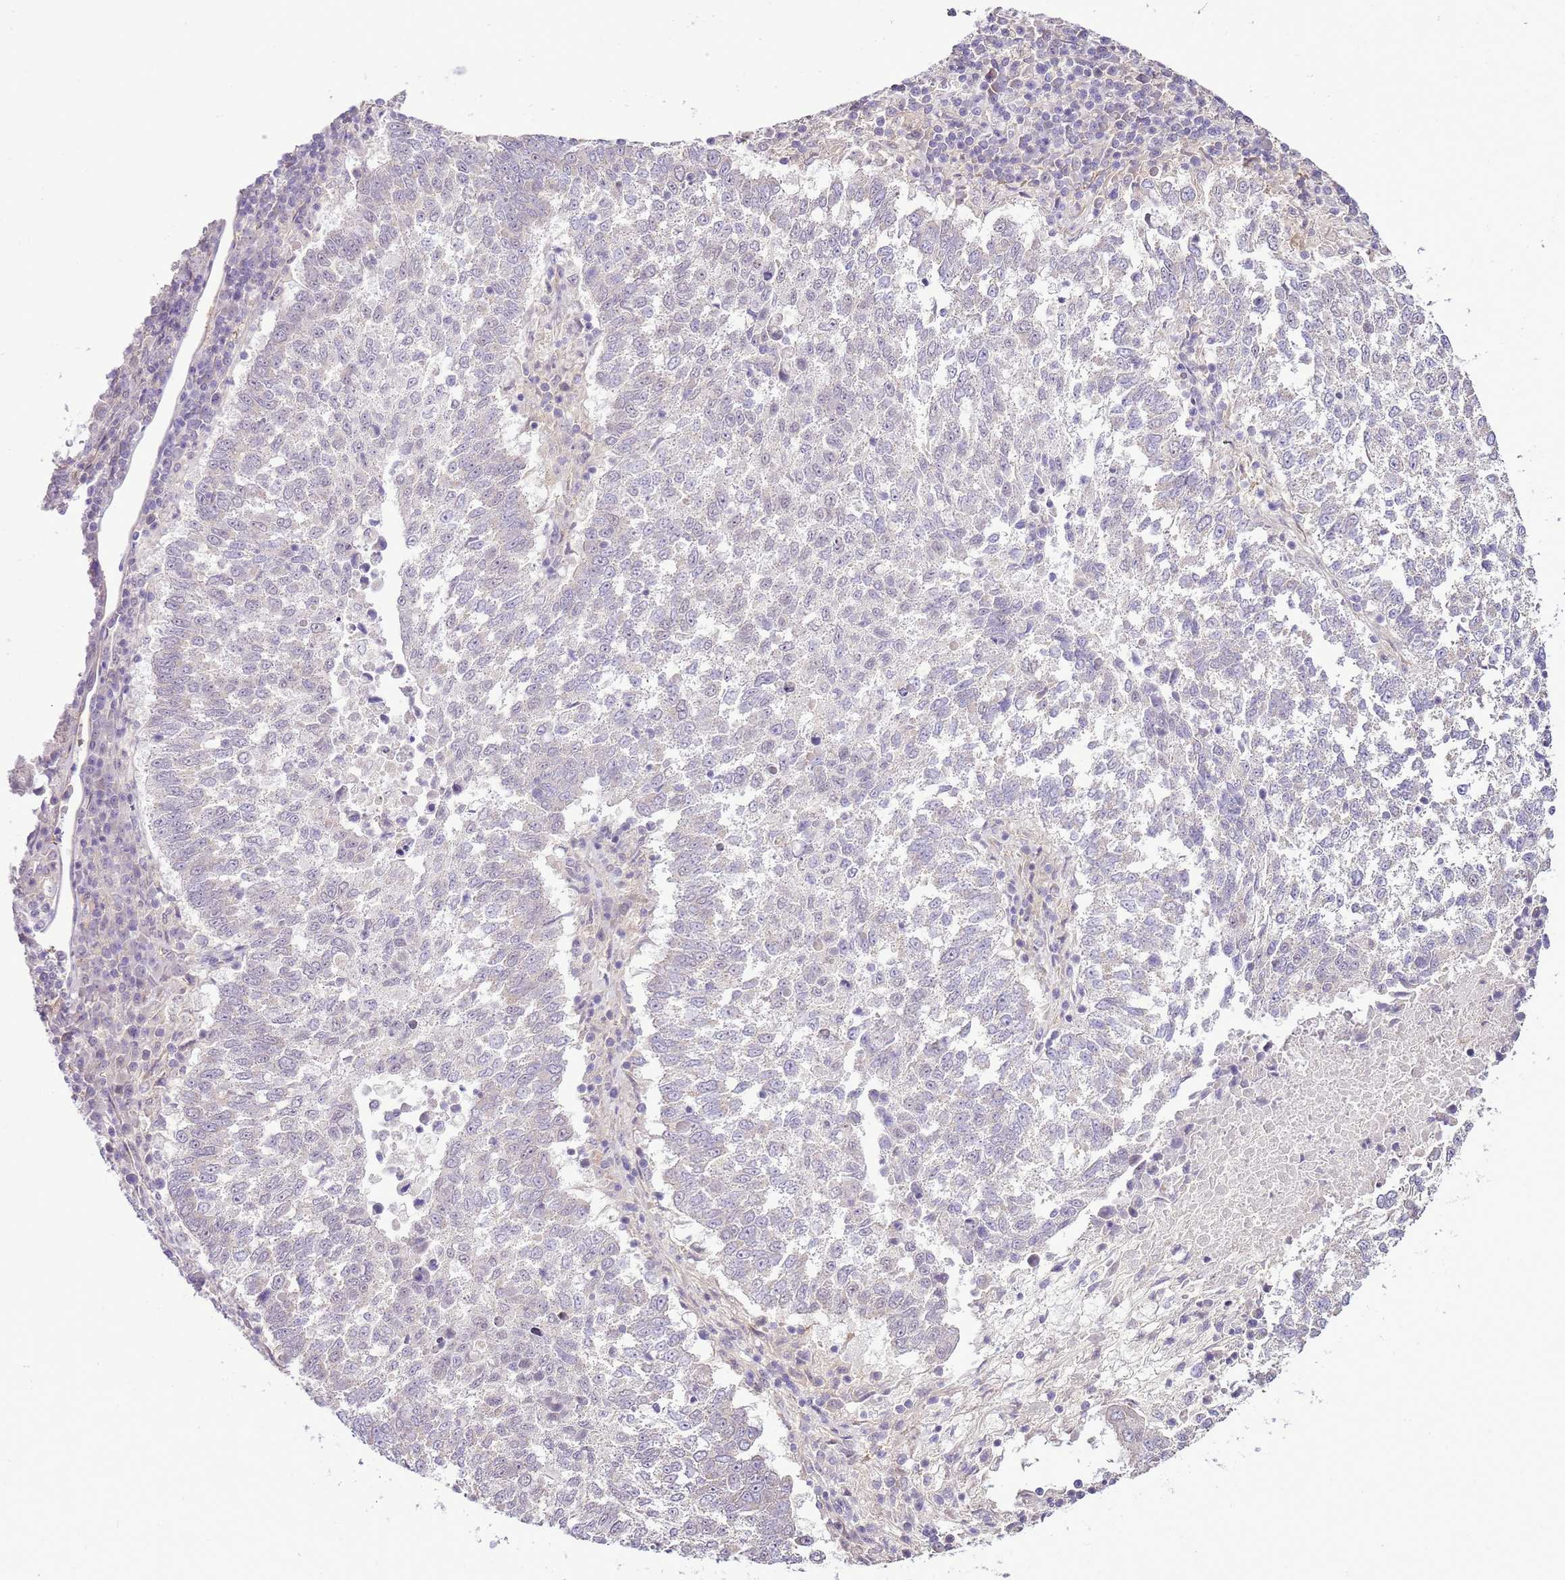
{"staining": {"intensity": "negative", "quantity": "none", "location": "none"}, "tissue": "lung cancer", "cell_type": "Tumor cells", "image_type": "cancer", "snomed": [{"axis": "morphology", "description": "Squamous cell carcinoma, NOS"}, {"axis": "topography", "description": "Lung"}], "caption": "Lung cancer (squamous cell carcinoma) was stained to show a protein in brown. There is no significant staining in tumor cells. (DAB (3,3'-diaminobenzidine) immunohistochemistry visualized using brightfield microscopy, high magnification).", "gene": "SCARA3", "patient": {"sex": "male", "age": 73}}